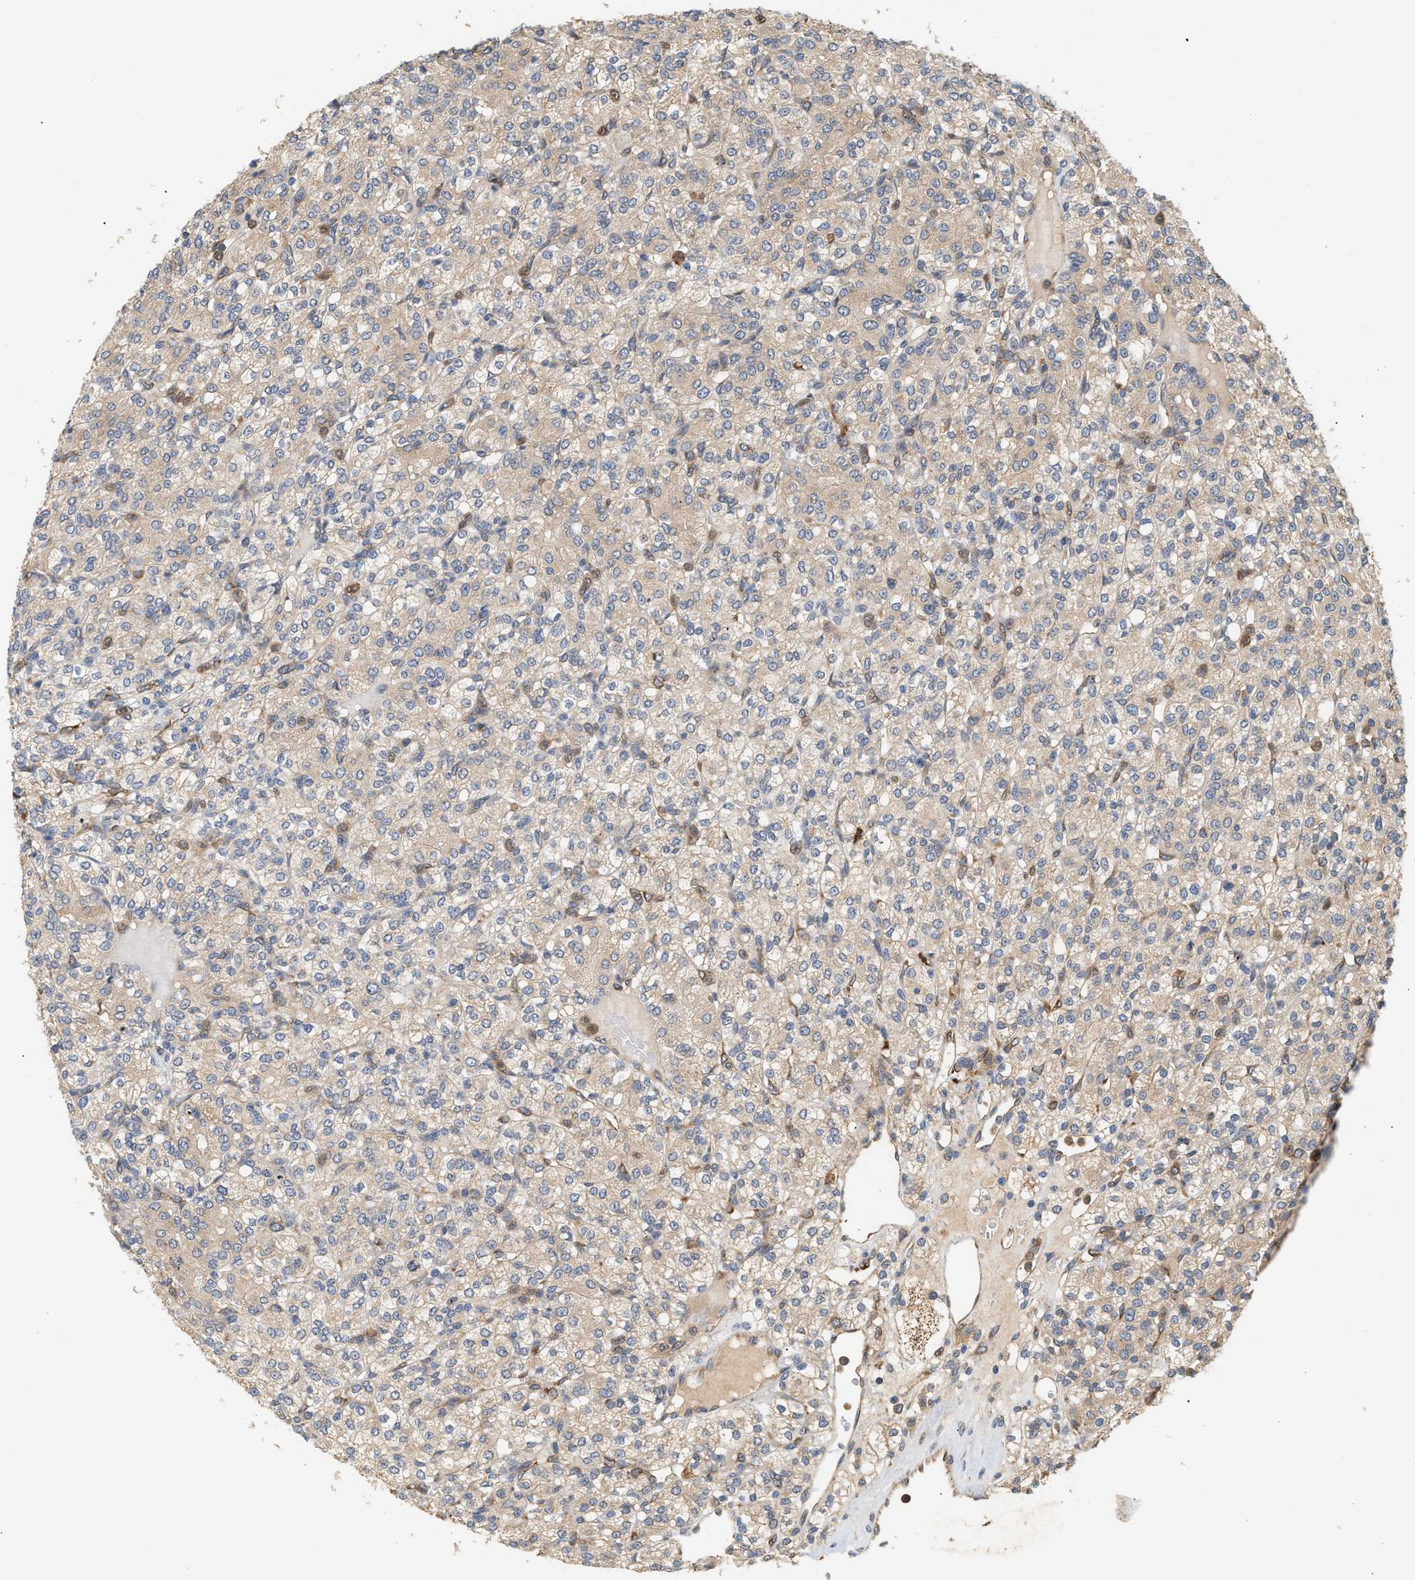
{"staining": {"intensity": "weak", "quantity": "25%-75%", "location": "cytoplasmic/membranous"}, "tissue": "renal cancer", "cell_type": "Tumor cells", "image_type": "cancer", "snomed": [{"axis": "morphology", "description": "Adenocarcinoma, NOS"}, {"axis": "topography", "description": "Kidney"}], "caption": "Tumor cells exhibit low levels of weak cytoplasmic/membranous expression in approximately 25%-75% of cells in human renal cancer.", "gene": "PLCD1", "patient": {"sex": "male", "age": 77}}